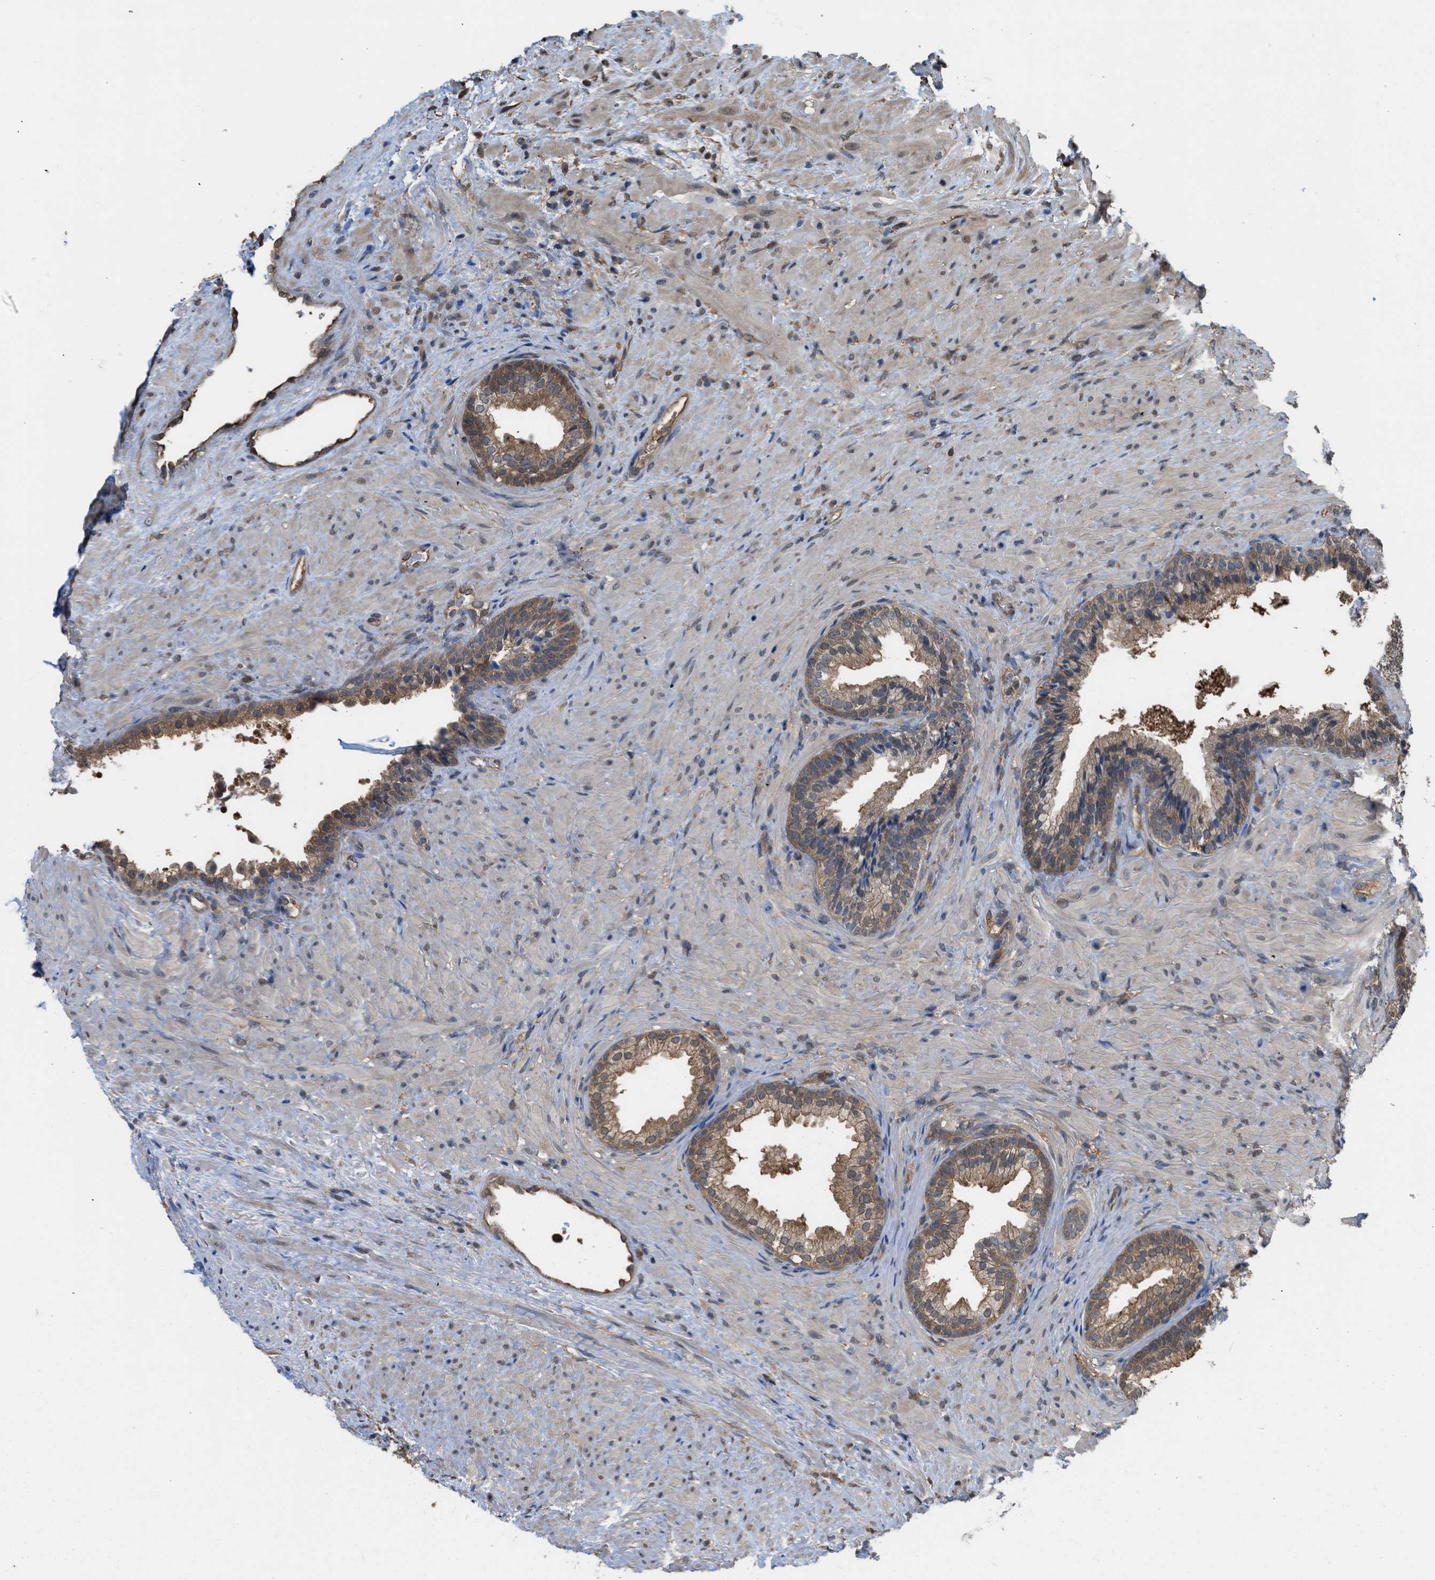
{"staining": {"intensity": "moderate", "quantity": ">75%", "location": "cytoplasmic/membranous"}, "tissue": "prostate", "cell_type": "Glandular cells", "image_type": "normal", "snomed": [{"axis": "morphology", "description": "Normal tissue, NOS"}, {"axis": "topography", "description": "Prostate"}], "caption": "The histopathology image exhibits staining of benign prostate, revealing moderate cytoplasmic/membranous protein staining (brown color) within glandular cells.", "gene": "YWHAG", "patient": {"sex": "male", "age": 76}}